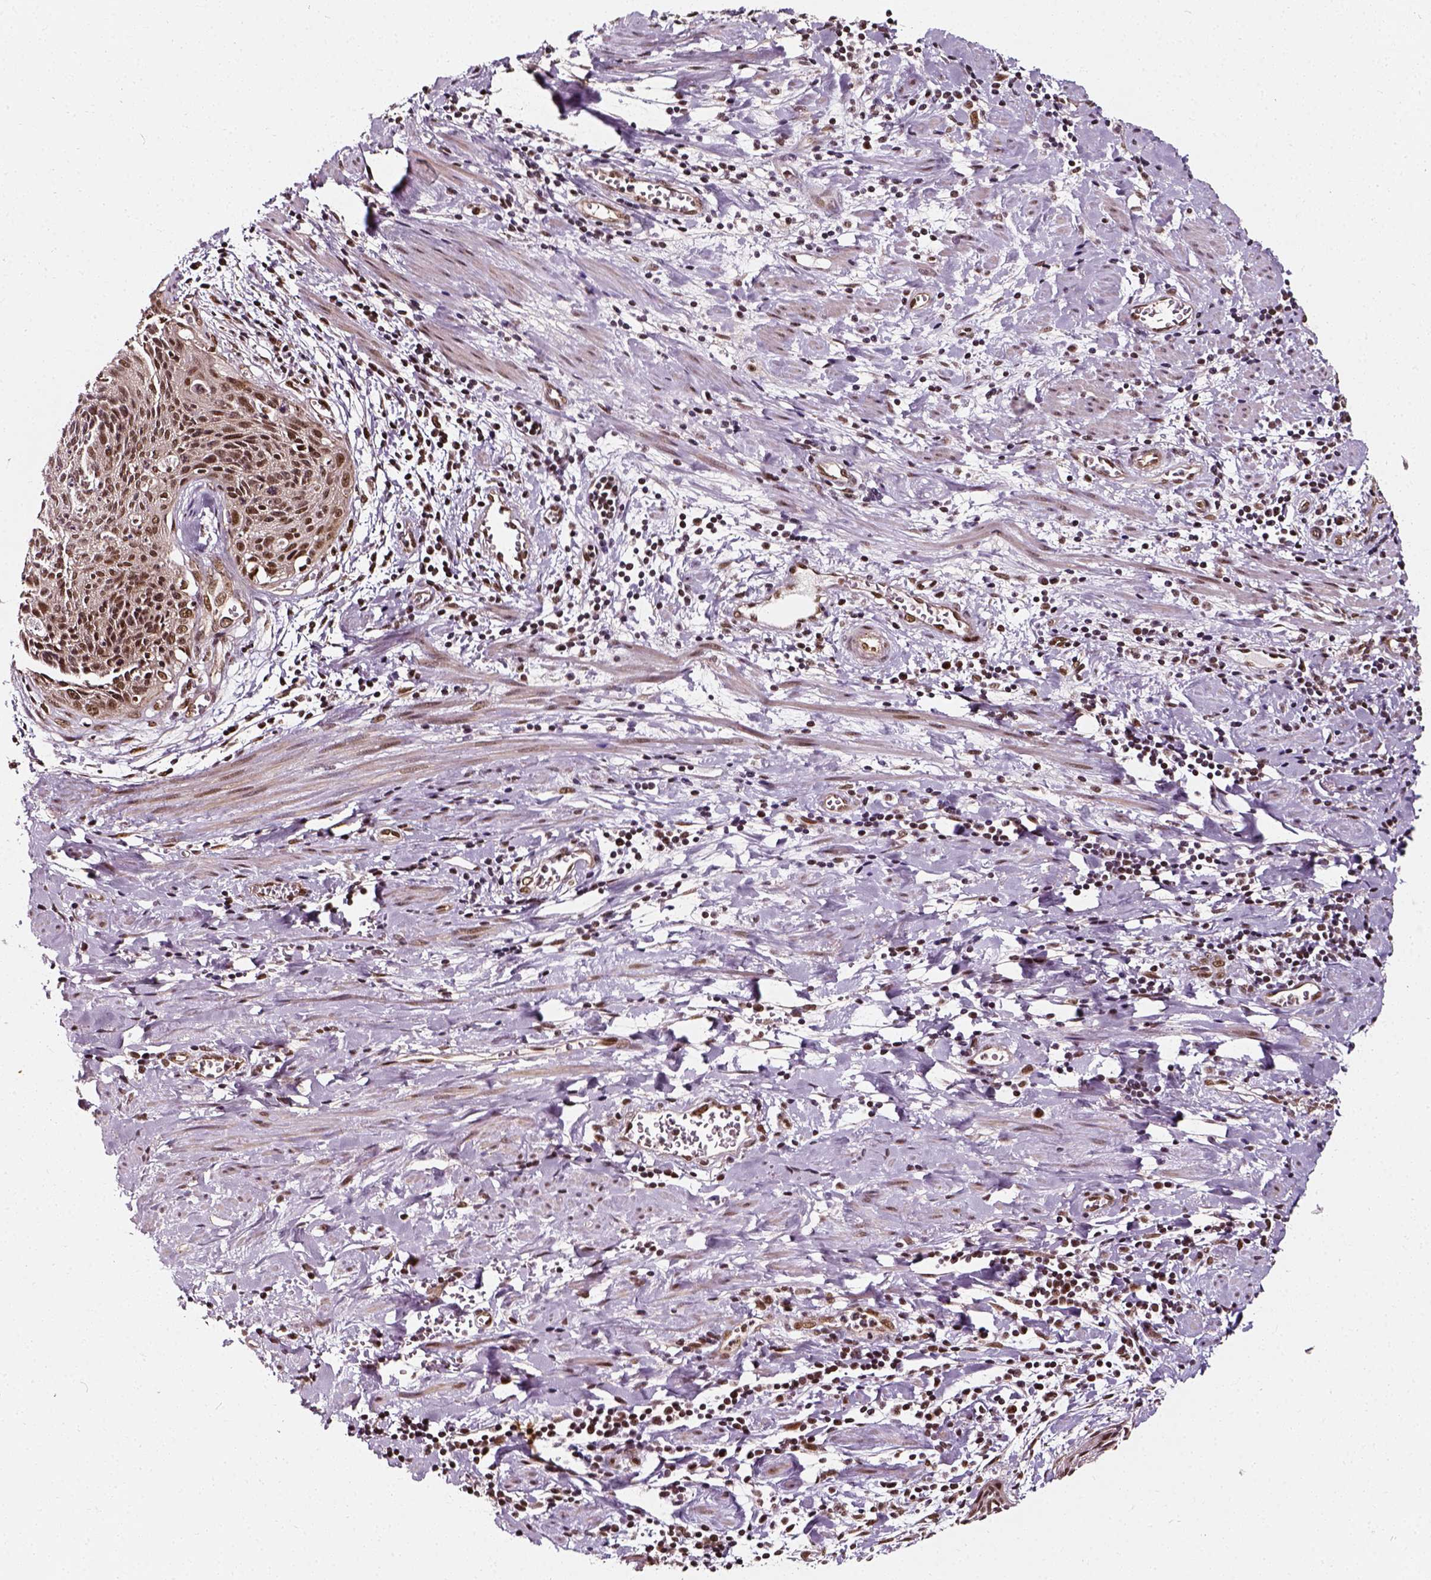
{"staining": {"intensity": "moderate", "quantity": ">75%", "location": "nuclear"}, "tissue": "cervical cancer", "cell_type": "Tumor cells", "image_type": "cancer", "snomed": [{"axis": "morphology", "description": "Squamous cell carcinoma, NOS"}, {"axis": "topography", "description": "Cervix"}], "caption": "About >75% of tumor cells in human cervical cancer display moderate nuclear protein positivity as visualized by brown immunohistochemical staining.", "gene": "NACC1", "patient": {"sex": "female", "age": 55}}